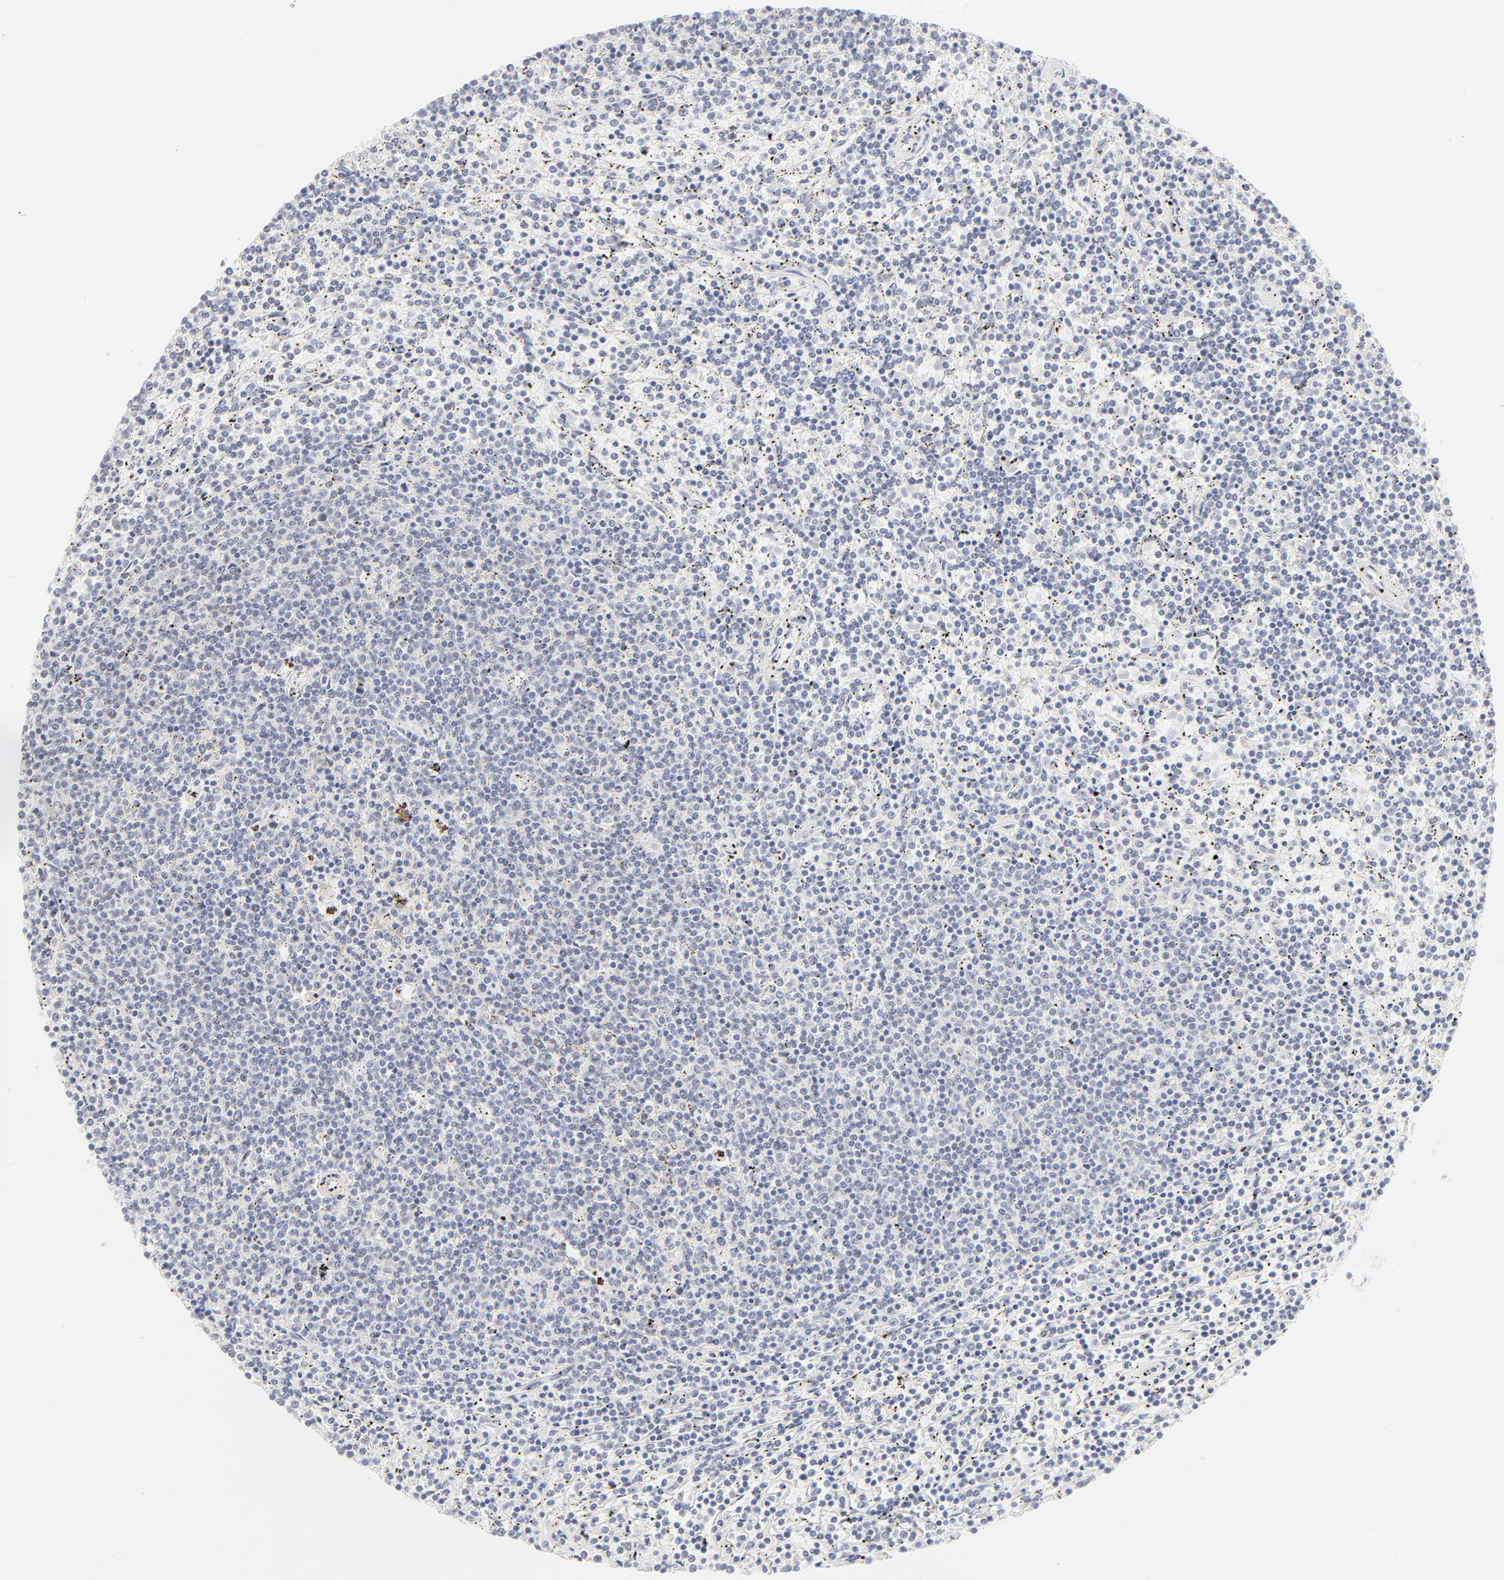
{"staining": {"intensity": "negative", "quantity": "none", "location": "none"}, "tissue": "lymphoma", "cell_type": "Tumor cells", "image_type": "cancer", "snomed": [{"axis": "morphology", "description": "Malignant lymphoma, non-Hodgkin's type, Low grade"}, {"axis": "topography", "description": "Spleen"}], "caption": "A high-resolution histopathology image shows IHC staining of lymphoma, which exhibits no significant staining in tumor cells. (DAB IHC with hematoxylin counter stain).", "gene": "NPNT", "patient": {"sex": "female", "age": 50}}